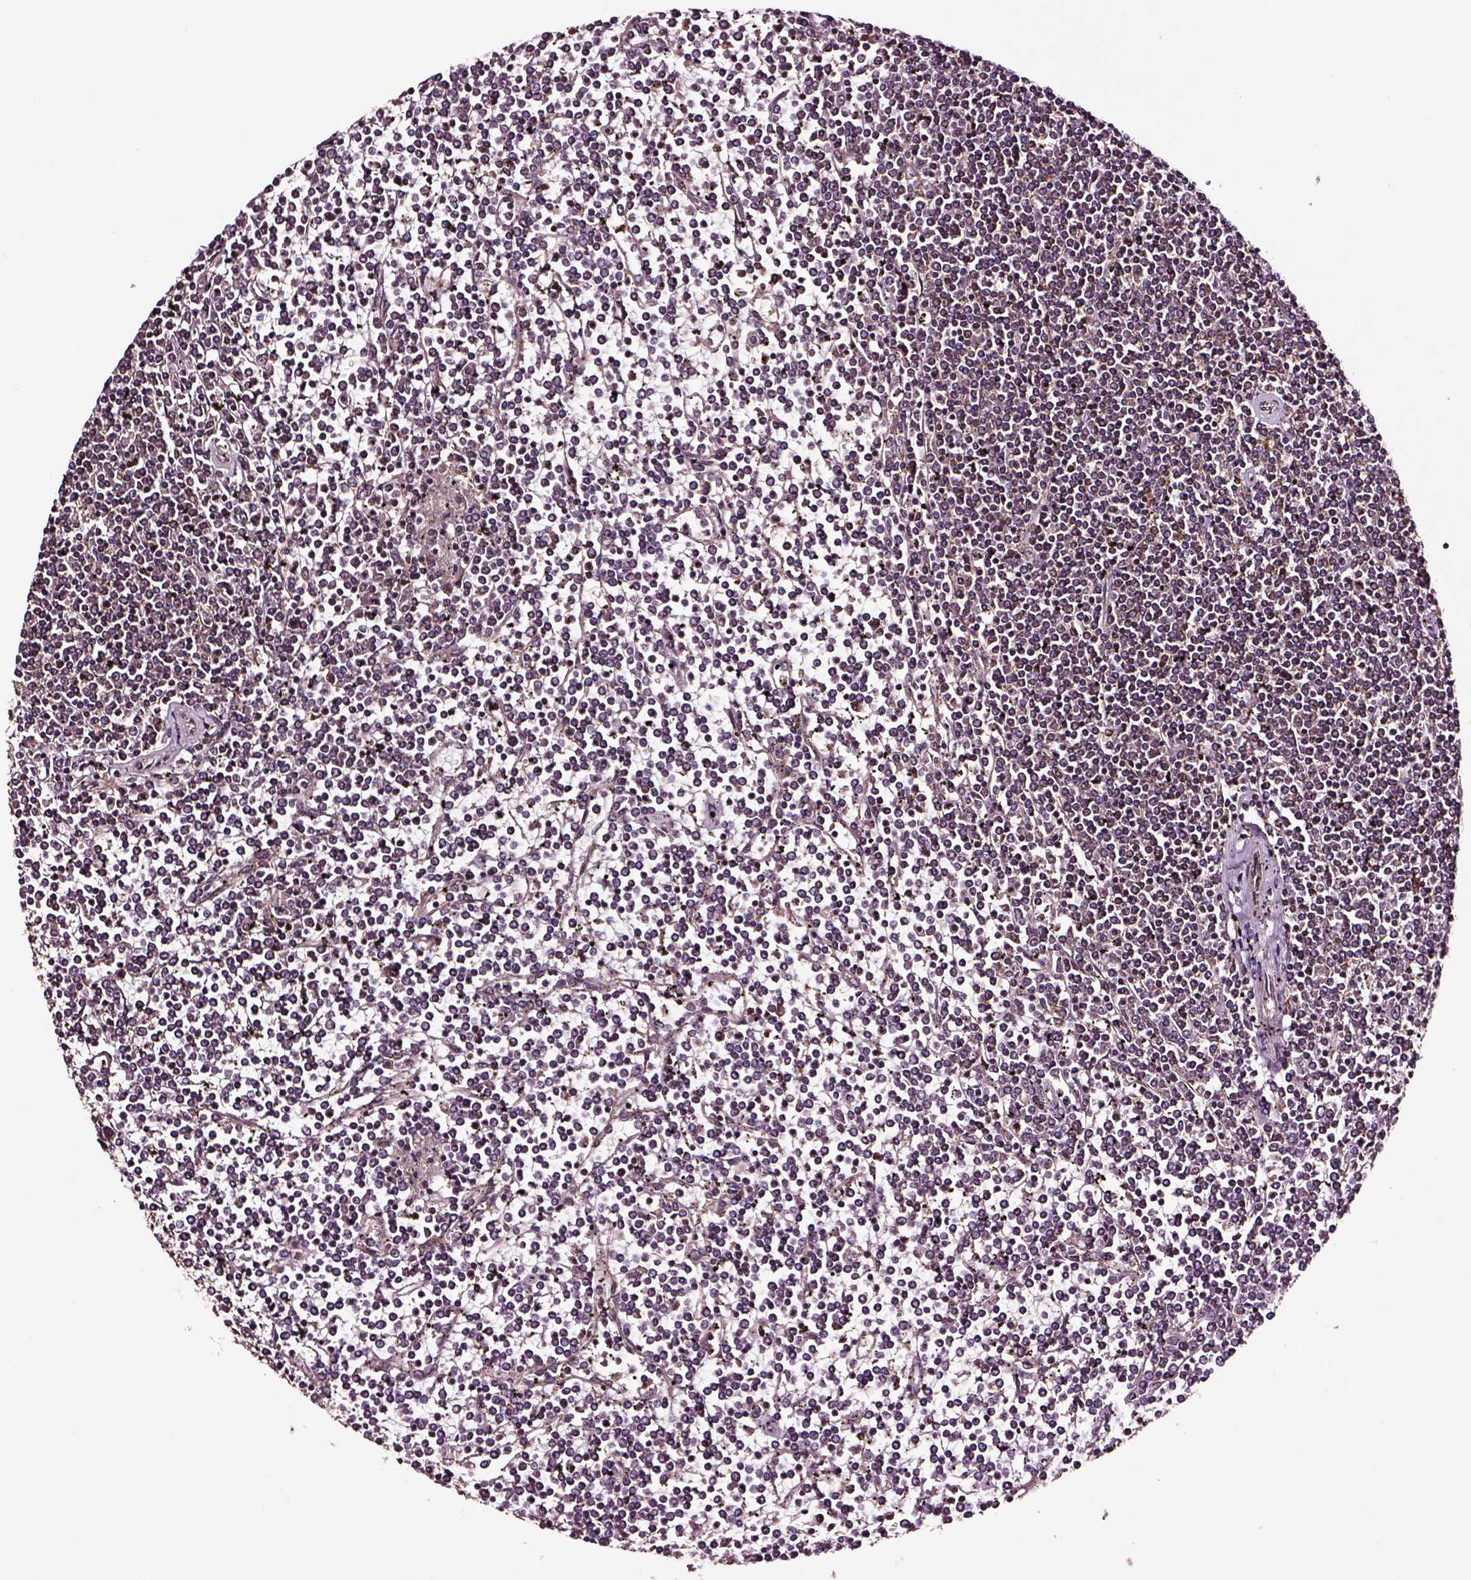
{"staining": {"intensity": "moderate", "quantity": ">75%", "location": "cytoplasmic/membranous"}, "tissue": "lymphoma", "cell_type": "Tumor cells", "image_type": "cancer", "snomed": [{"axis": "morphology", "description": "Malignant lymphoma, non-Hodgkin's type, Low grade"}, {"axis": "topography", "description": "Spleen"}], "caption": "Immunohistochemical staining of lymphoma shows medium levels of moderate cytoplasmic/membranous protein positivity in approximately >75% of tumor cells.", "gene": "RASSF5", "patient": {"sex": "female", "age": 19}}